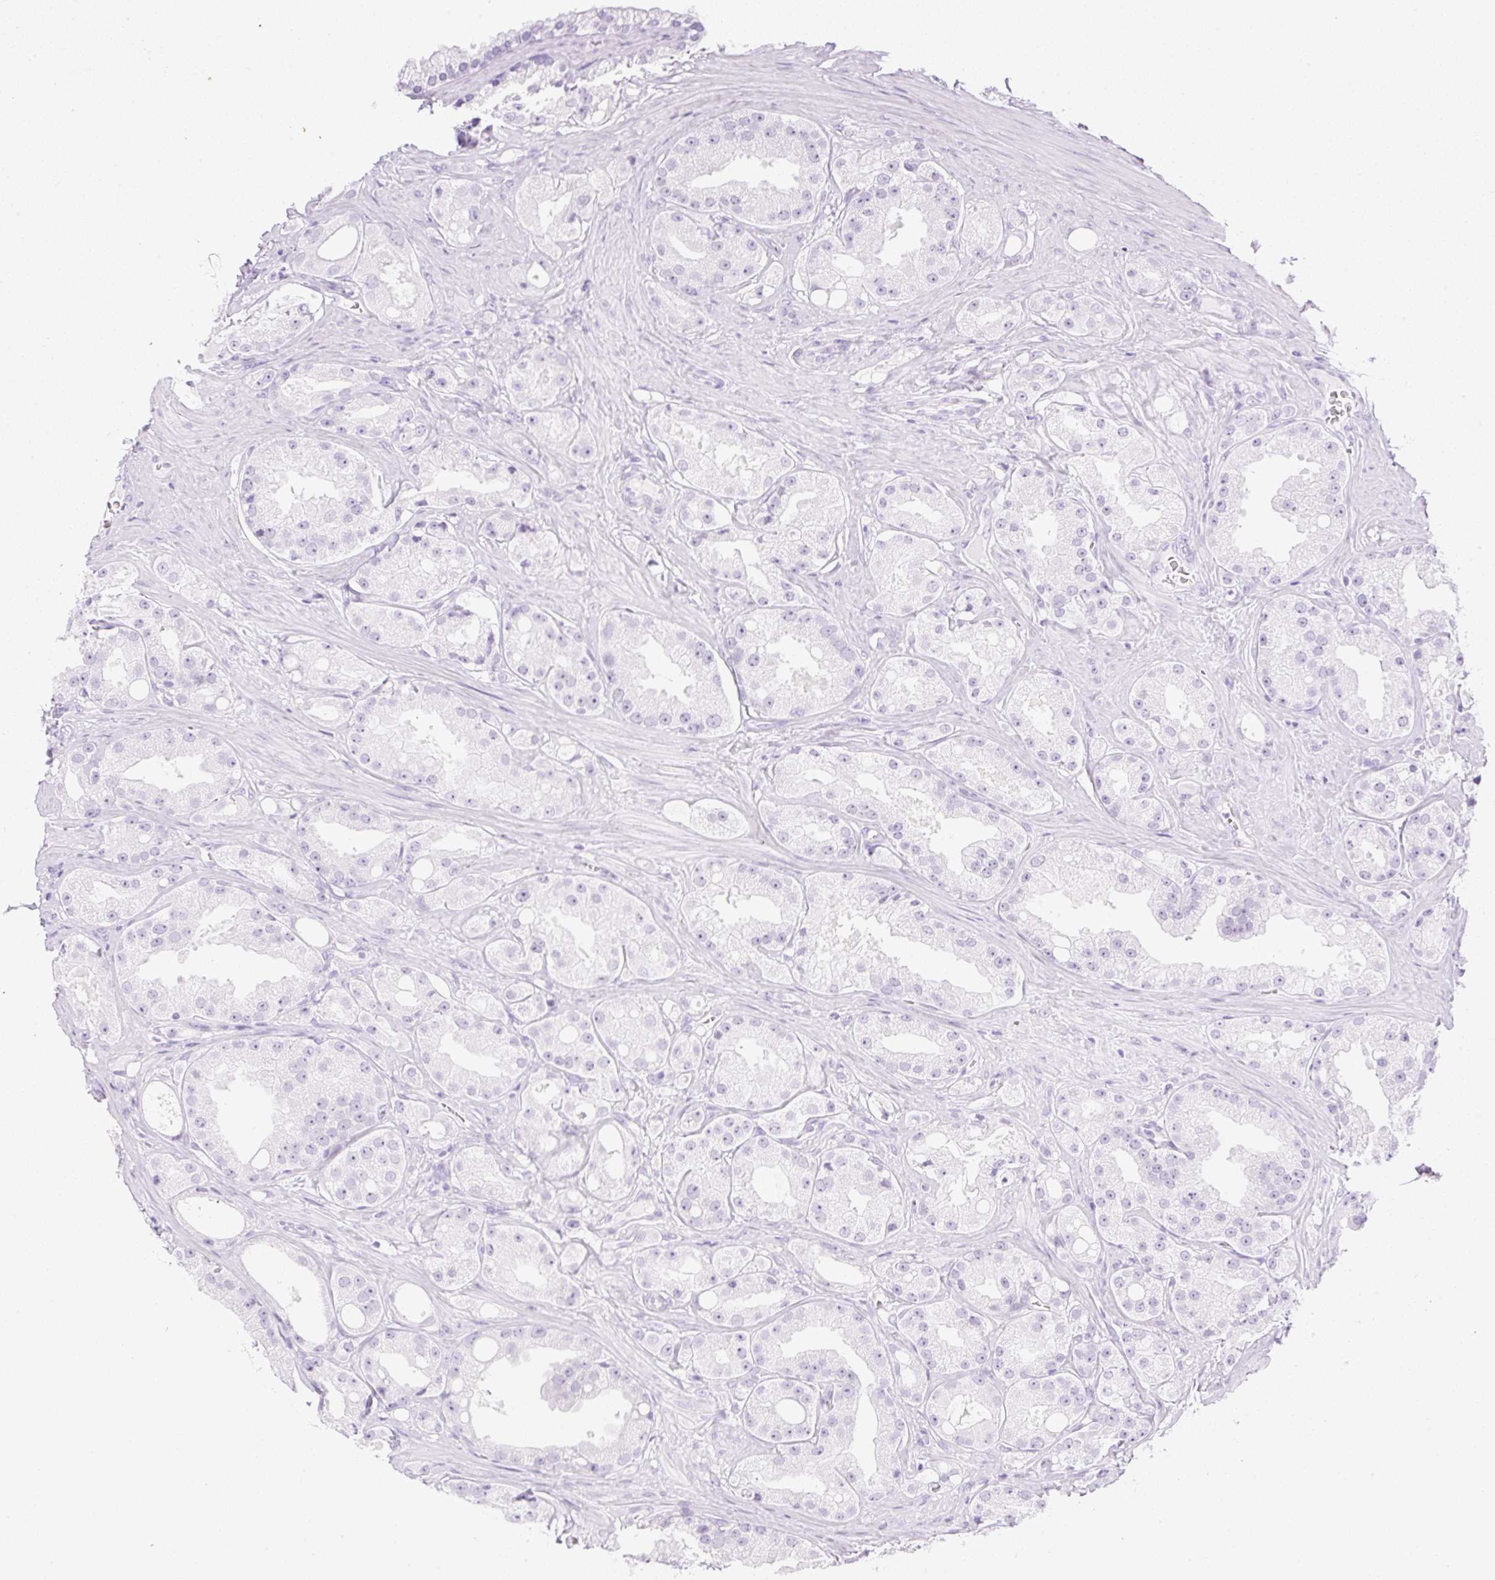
{"staining": {"intensity": "negative", "quantity": "none", "location": "none"}, "tissue": "prostate cancer", "cell_type": "Tumor cells", "image_type": "cancer", "snomed": [{"axis": "morphology", "description": "Adenocarcinoma, High grade"}, {"axis": "topography", "description": "Prostate"}], "caption": "Immunohistochemical staining of prostate cancer (adenocarcinoma (high-grade)) displays no significant staining in tumor cells.", "gene": "SPRR4", "patient": {"sex": "male", "age": 66}}